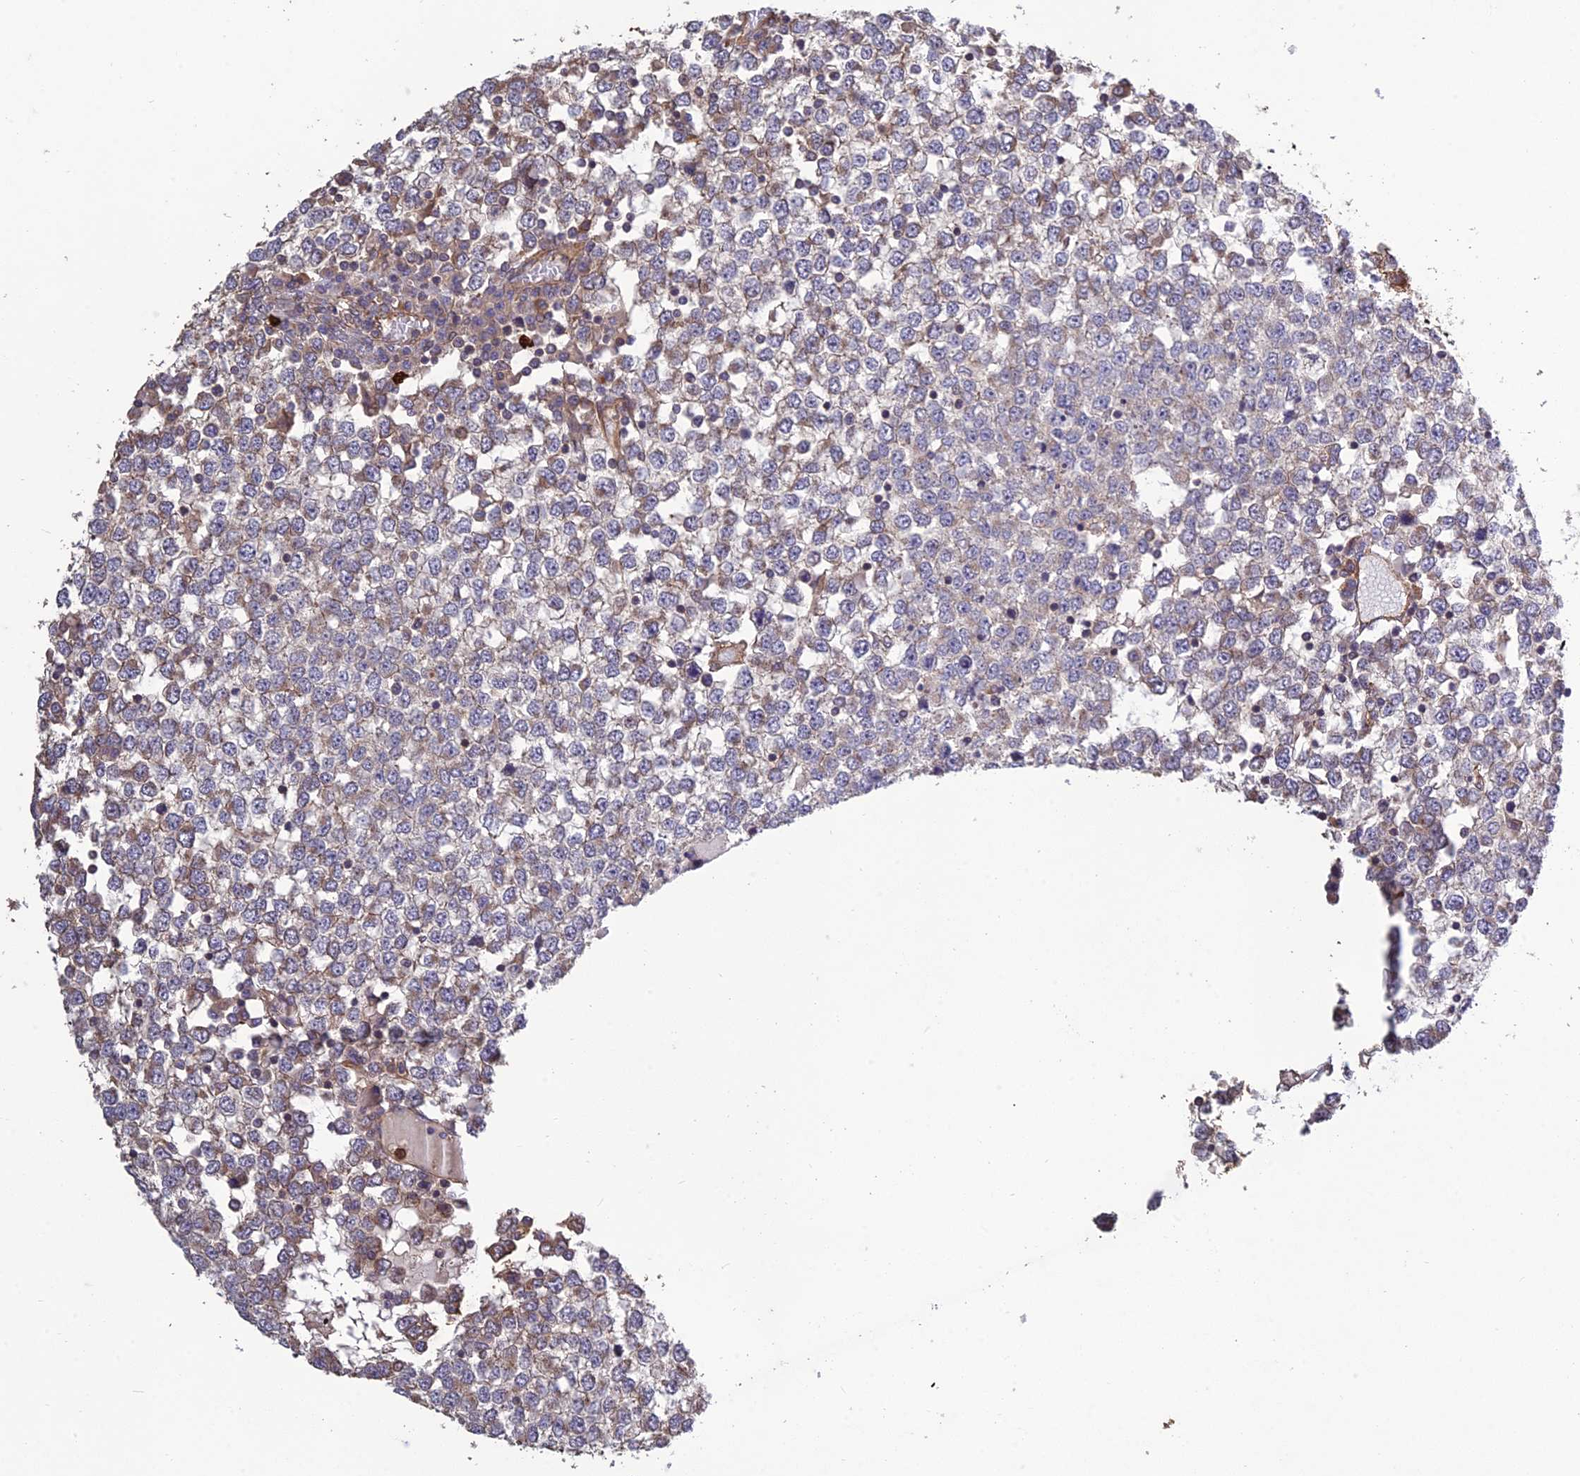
{"staining": {"intensity": "weak", "quantity": "25%-75%", "location": "cytoplasmic/membranous"}, "tissue": "testis cancer", "cell_type": "Tumor cells", "image_type": "cancer", "snomed": [{"axis": "morphology", "description": "Seminoma, NOS"}, {"axis": "topography", "description": "Testis"}], "caption": "An immunohistochemistry (IHC) image of neoplastic tissue is shown. Protein staining in brown labels weak cytoplasmic/membranous positivity in testis cancer (seminoma) within tumor cells.", "gene": "TMEM131L", "patient": {"sex": "male", "age": 65}}